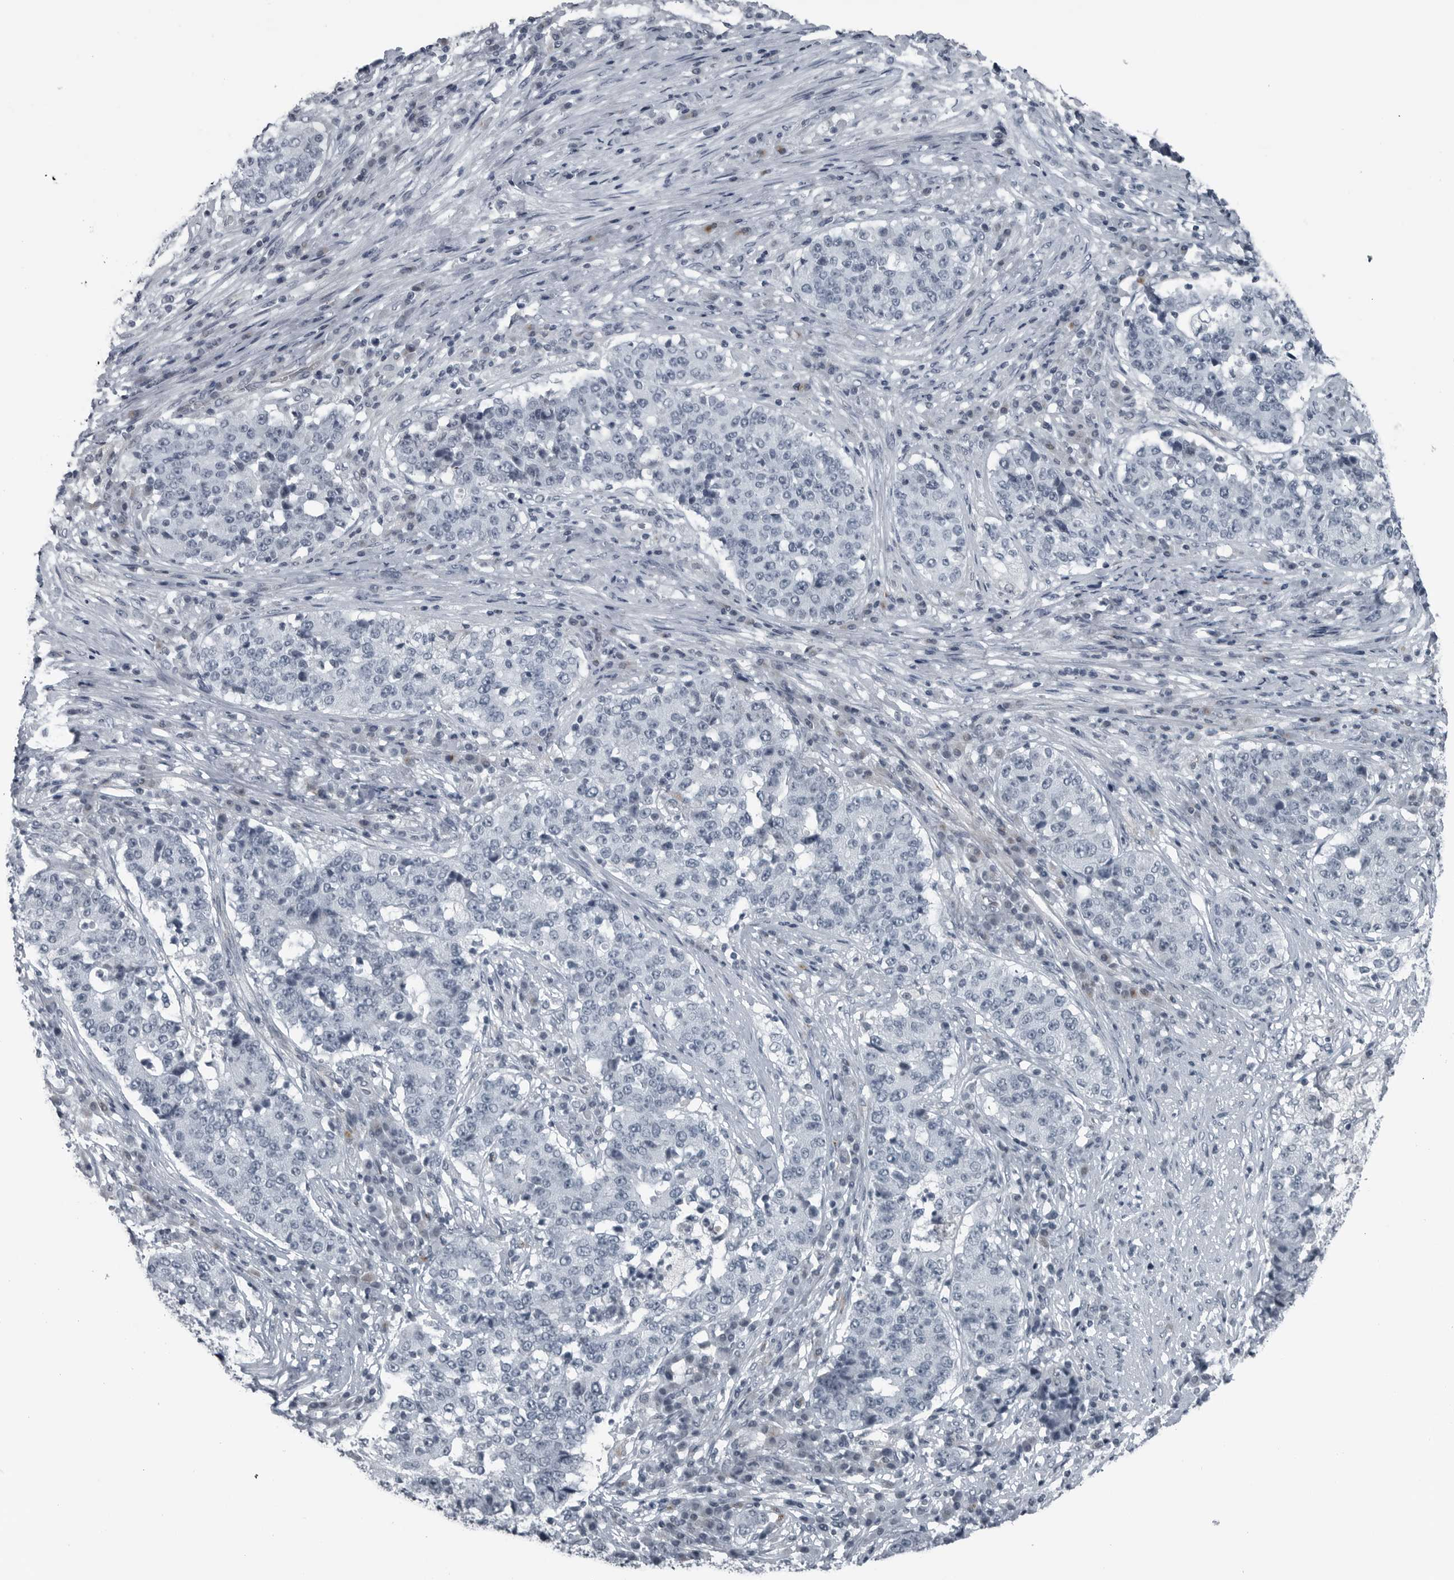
{"staining": {"intensity": "negative", "quantity": "none", "location": "none"}, "tissue": "stomach cancer", "cell_type": "Tumor cells", "image_type": "cancer", "snomed": [{"axis": "morphology", "description": "Adenocarcinoma, NOS"}, {"axis": "topography", "description": "Stomach"}], "caption": "This photomicrograph is of stomach cancer (adenocarcinoma) stained with immunohistochemistry (IHC) to label a protein in brown with the nuclei are counter-stained blue. There is no expression in tumor cells.", "gene": "GAK", "patient": {"sex": "male", "age": 59}}